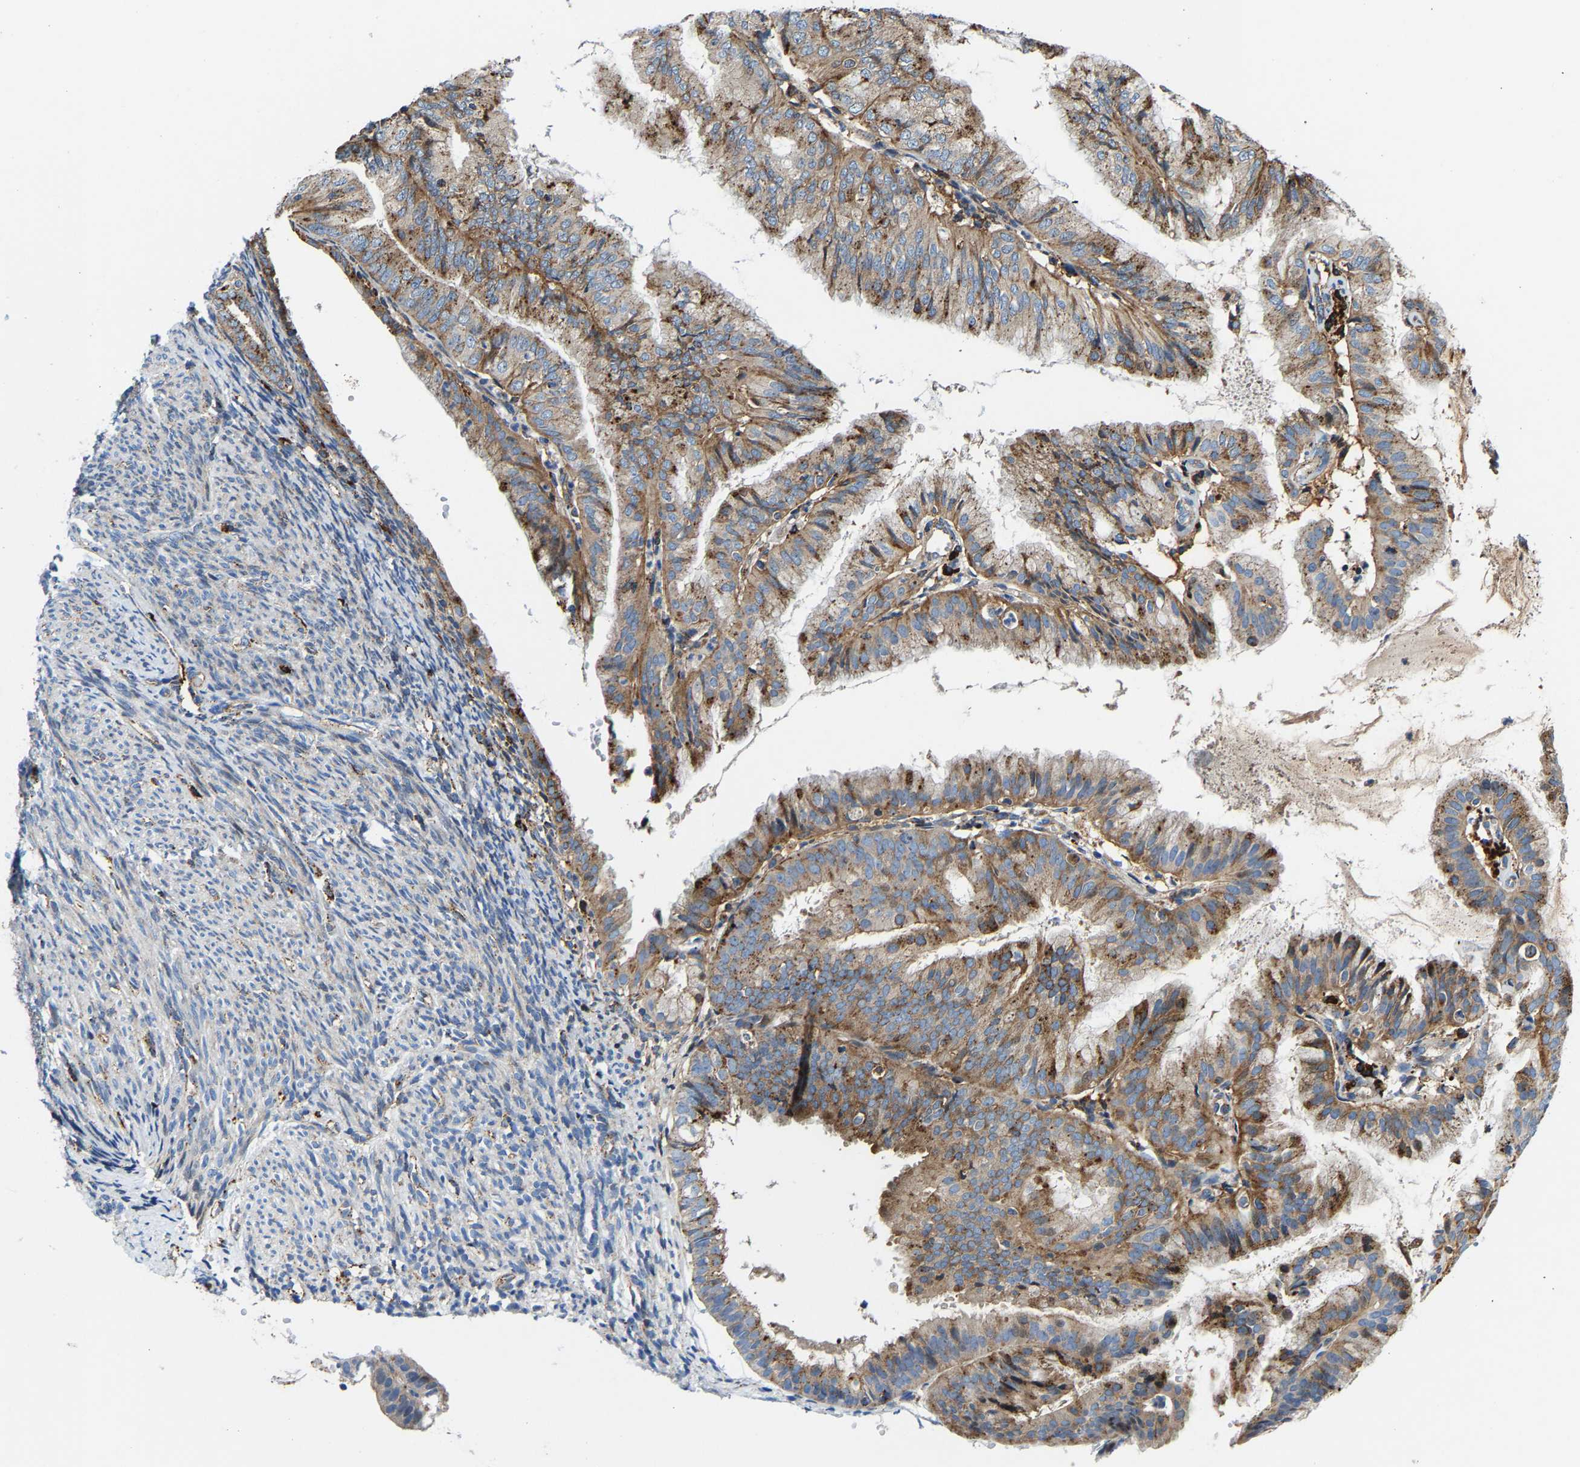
{"staining": {"intensity": "moderate", "quantity": ">75%", "location": "cytoplasmic/membranous"}, "tissue": "endometrial cancer", "cell_type": "Tumor cells", "image_type": "cancer", "snomed": [{"axis": "morphology", "description": "Adenocarcinoma, NOS"}, {"axis": "topography", "description": "Endometrium"}], "caption": "Immunohistochemical staining of human endometrial cancer exhibits medium levels of moderate cytoplasmic/membranous expression in approximately >75% of tumor cells.", "gene": "DPP7", "patient": {"sex": "female", "age": 63}}